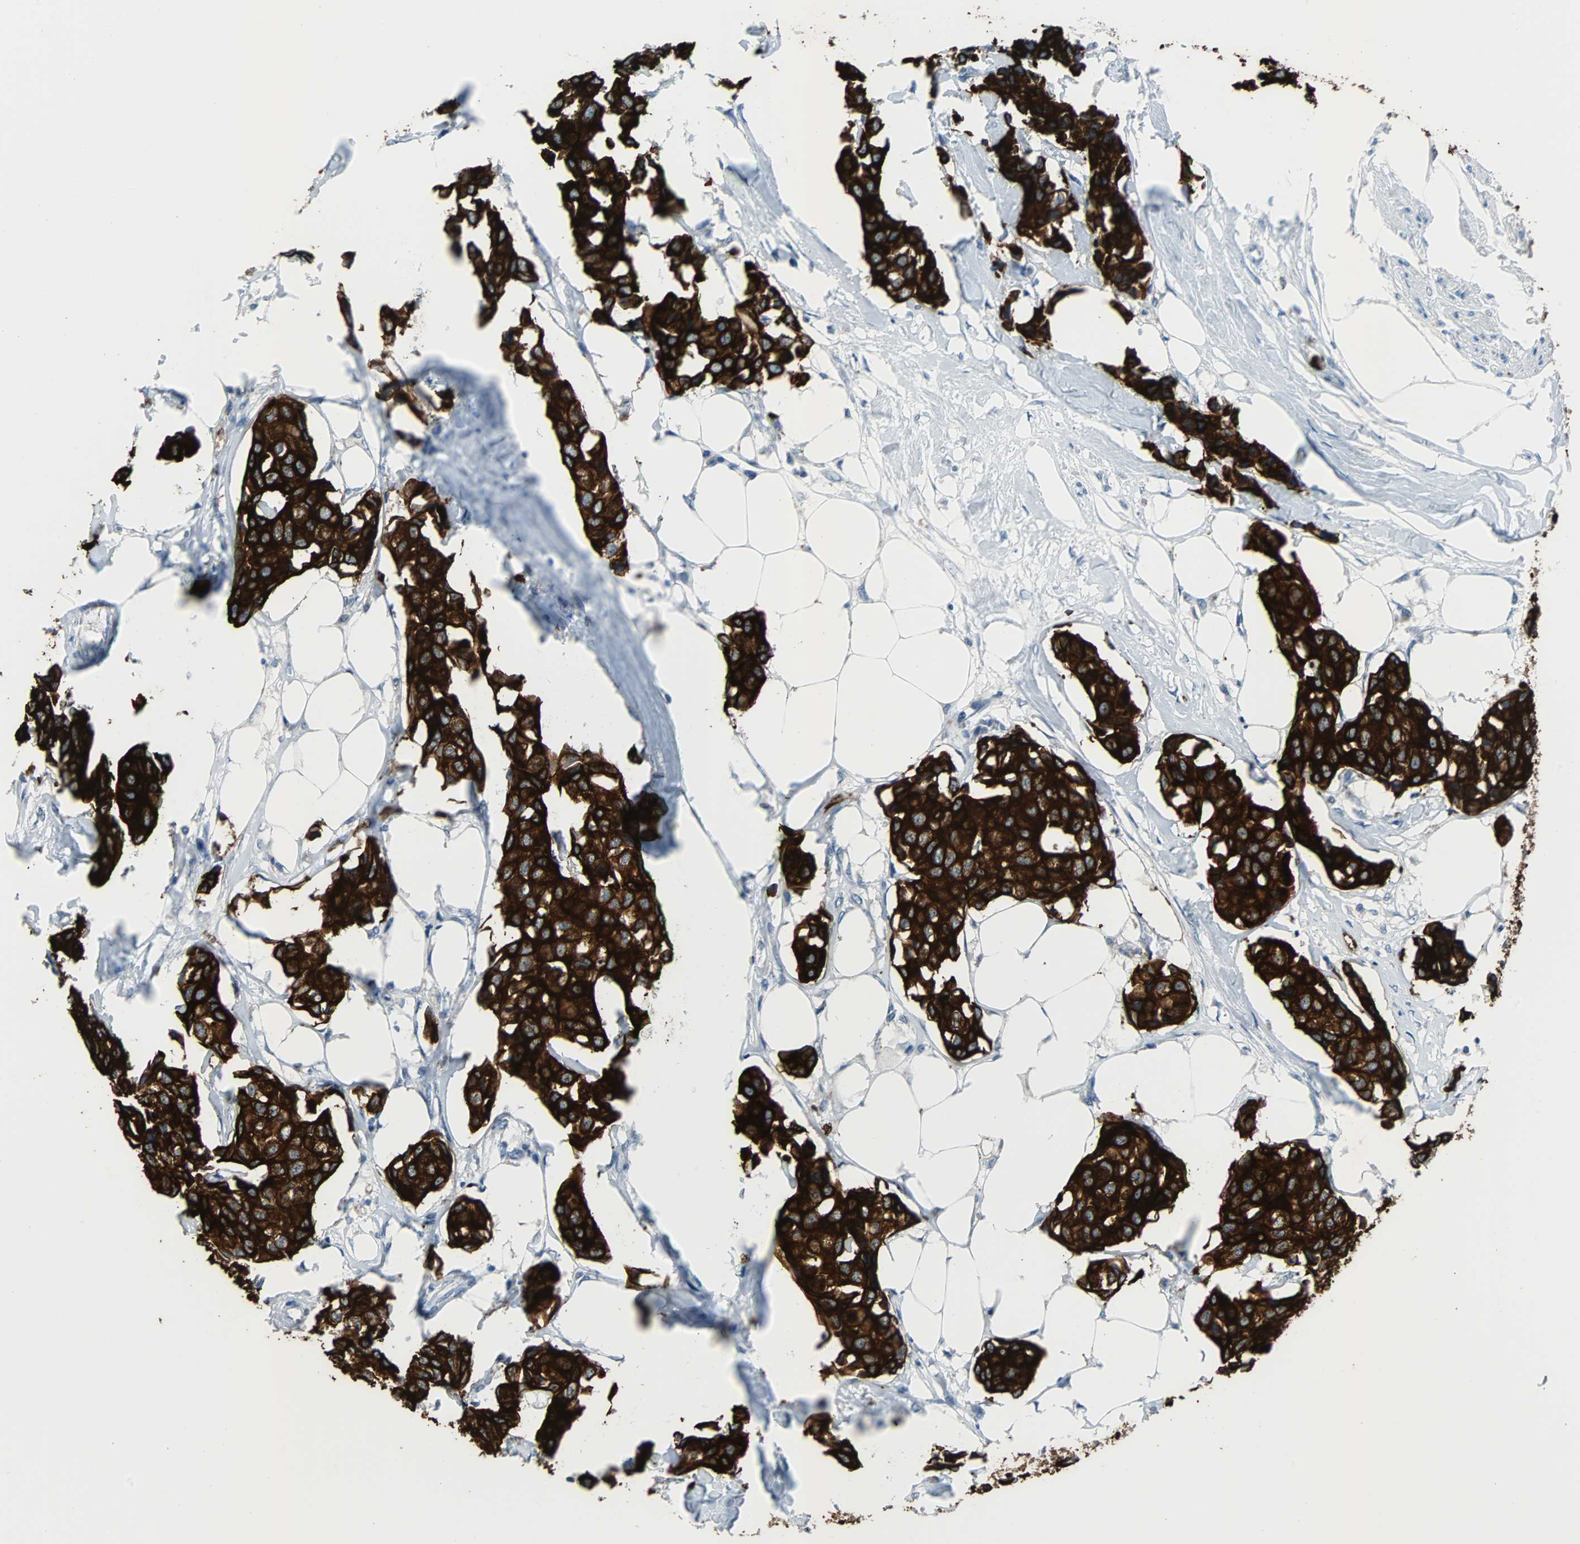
{"staining": {"intensity": "strong", "quantity": ">75%", "location": "cytoplasmic/membranous"}, "tissue": "breast cancer", "cell_type": "Tumor cells", "image_type": "cancer", "snomed": [{"axis": "morphology", "description": "Duct carcinoma"}, {"axis": "topography", "description": "Breast"}], "caption": "A photomicrograph showing strong cytoplasmic/membranous positivity in about >75% of tumor cells in invasive ductal carcinoma (breast), as visualized by brown immunohistochemical staining.", "gene": "KRT7", "patient": {"sex": "female", "age": 80}}